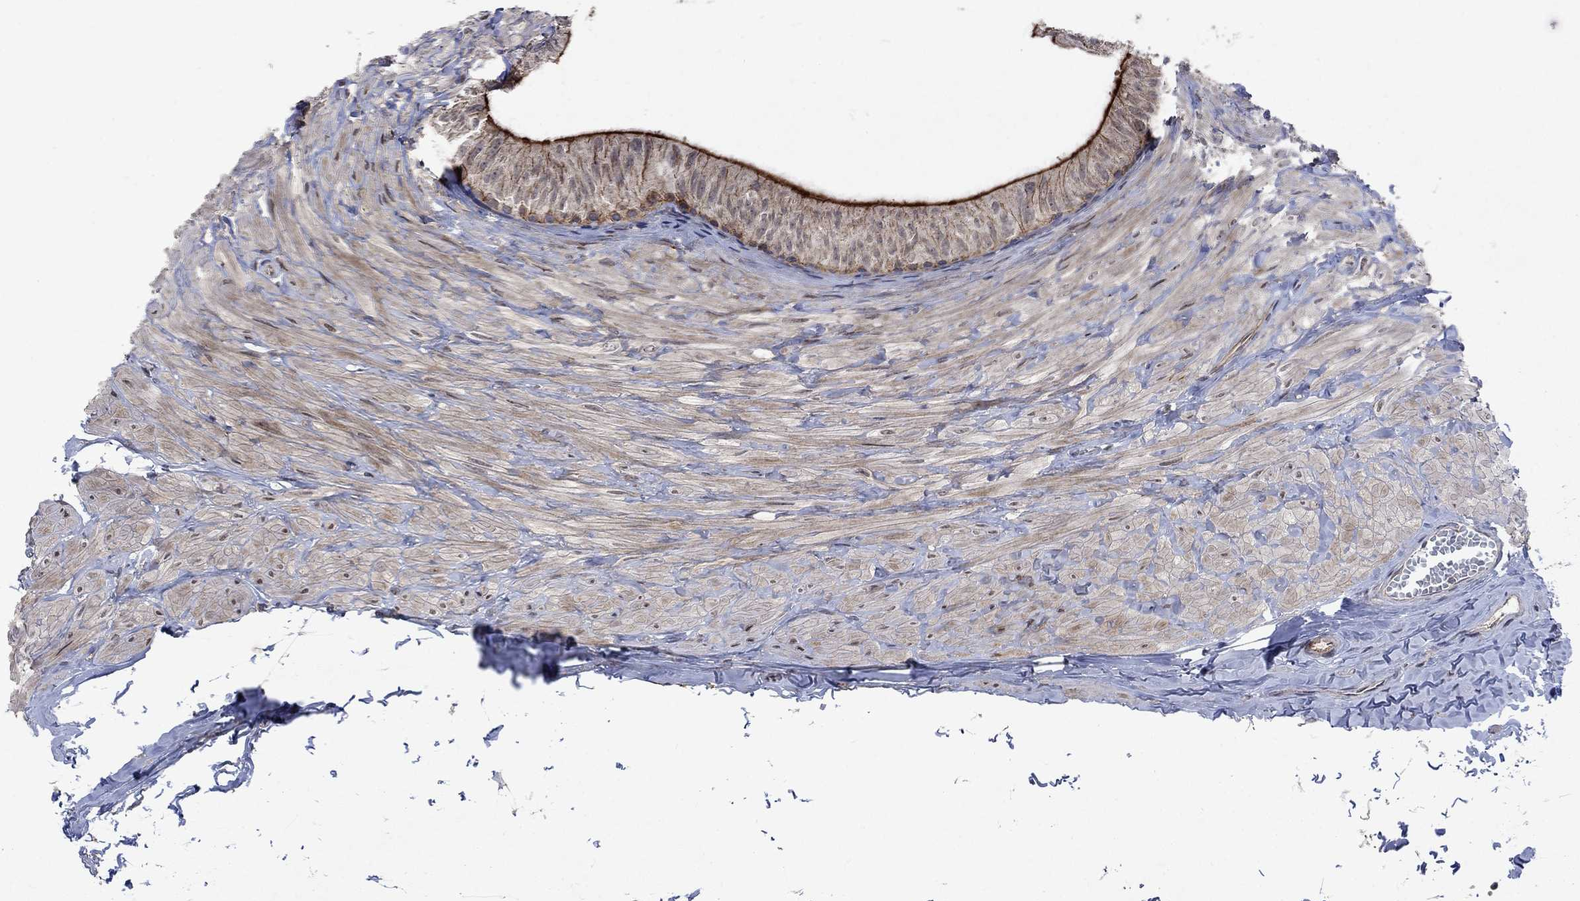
{"staining": {"intensity": "strong", "quantity": "25%-75%", "location": "cytoplasmic/membranous"}, "tissue": "epididymis", "cell_type": "Glandular cells", "image_type": "normal", "snomed": [{"axis": "morphology", "description": "Normal tissue, NOS"}, {"axis": "topography", "description": "Epididymis"}], "caption": "This photomicrograph reveals IHC staining of unremarkable human epididymis, with high strong cytoplasmic/membranous staining in approximately 25%-75% of glandular cells.", "gene": "PPP1R9A", "patient": {"sex": "male", "age": 32}}